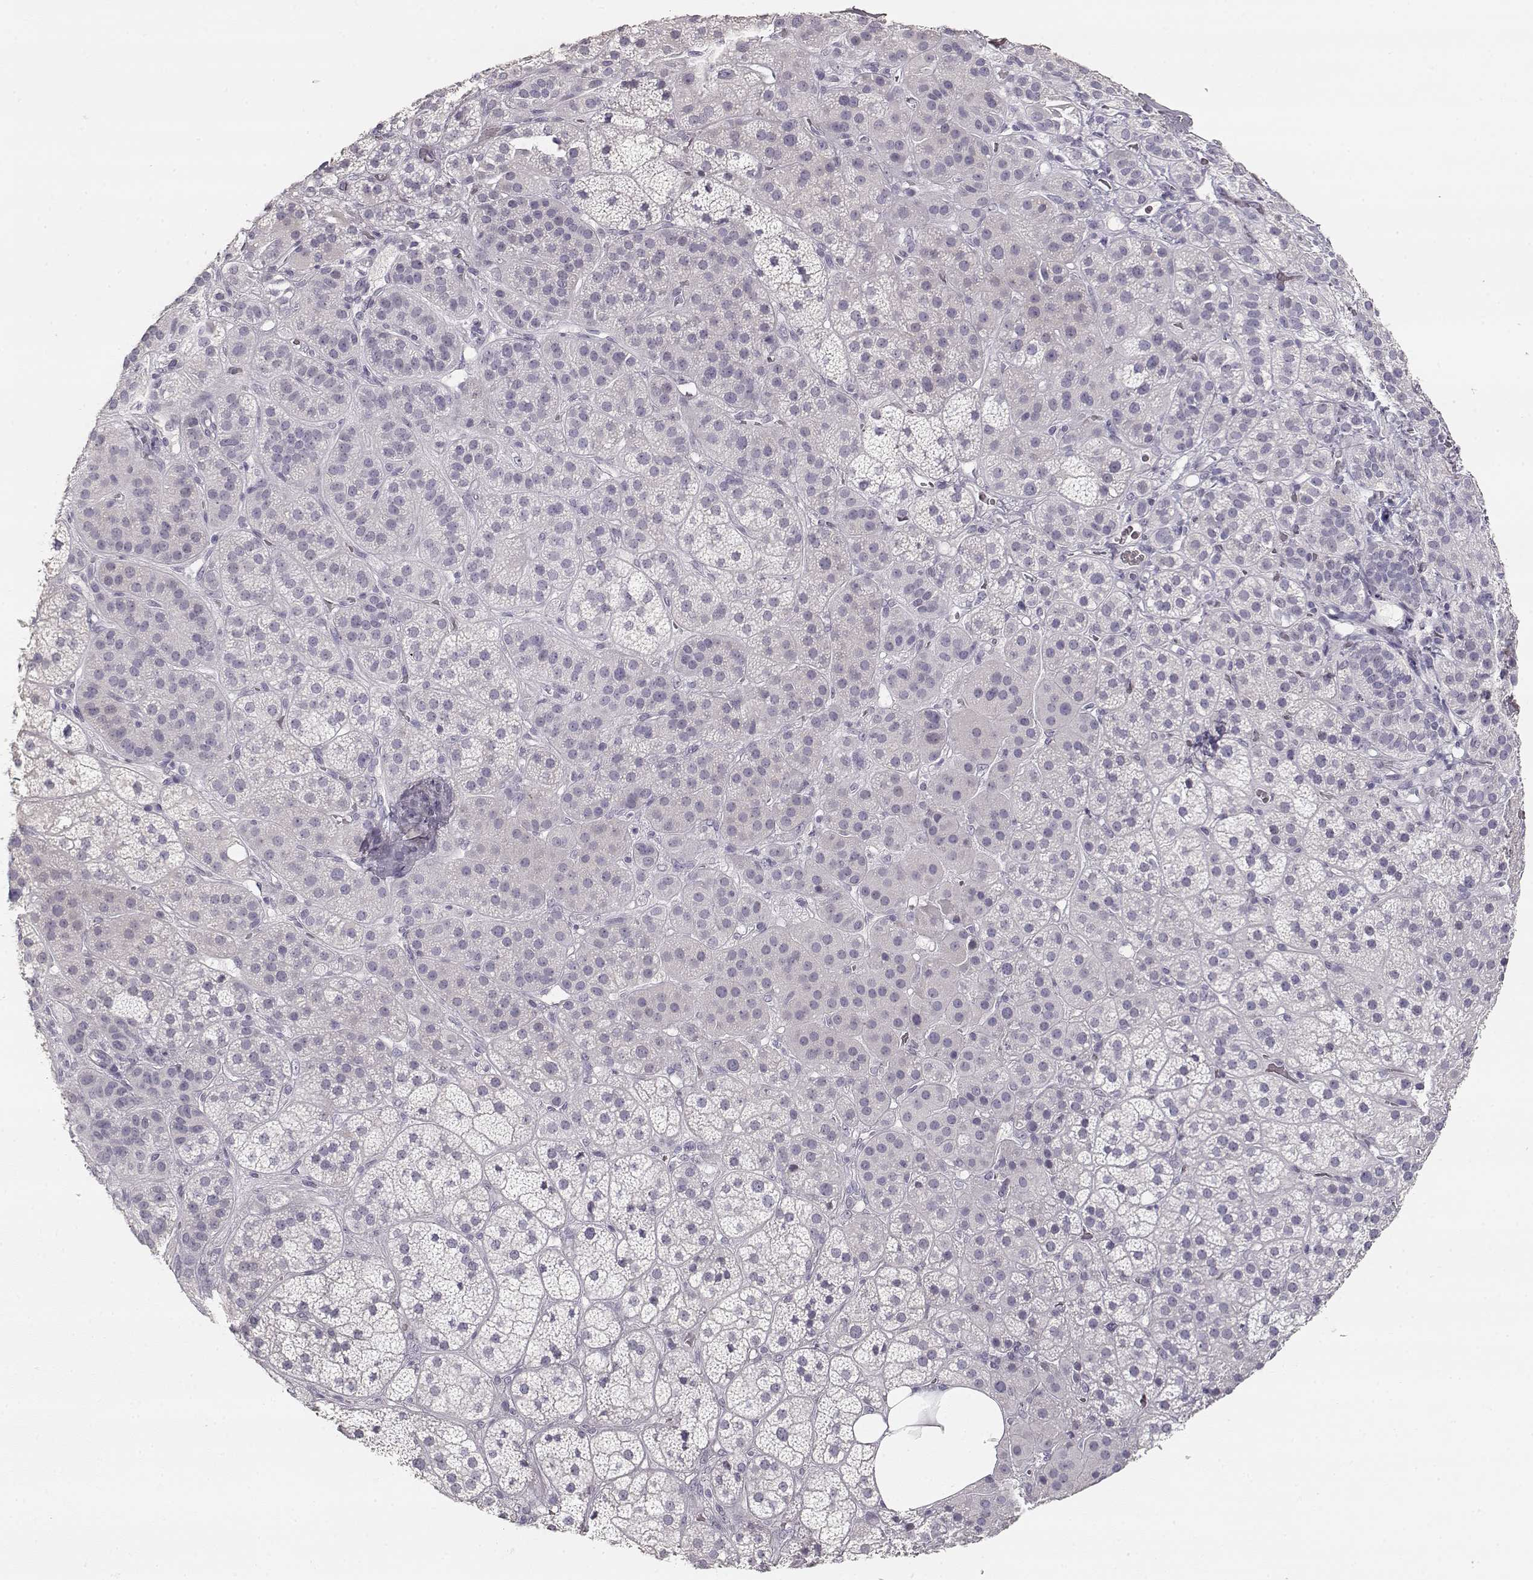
{"staining": {"intensity": "negative", "quantity": "none", "location": "none"}, "tissue": "adrenal gland", "cell_type": "Glandular cells", "image_type": "normal", "snomed": [{"axis": "morphology", "description": "Normal tissue, NOS"}, {"axis": "topography", "description": "Adrenal gland"}], "caption": "Adrenal gland was stained to show a protein in brown. There is no significant positivity in glandular cells. Nuclei are stained in blue.", "gene": "TKTL1", "patient": {"sex": "male", "age": 57}}